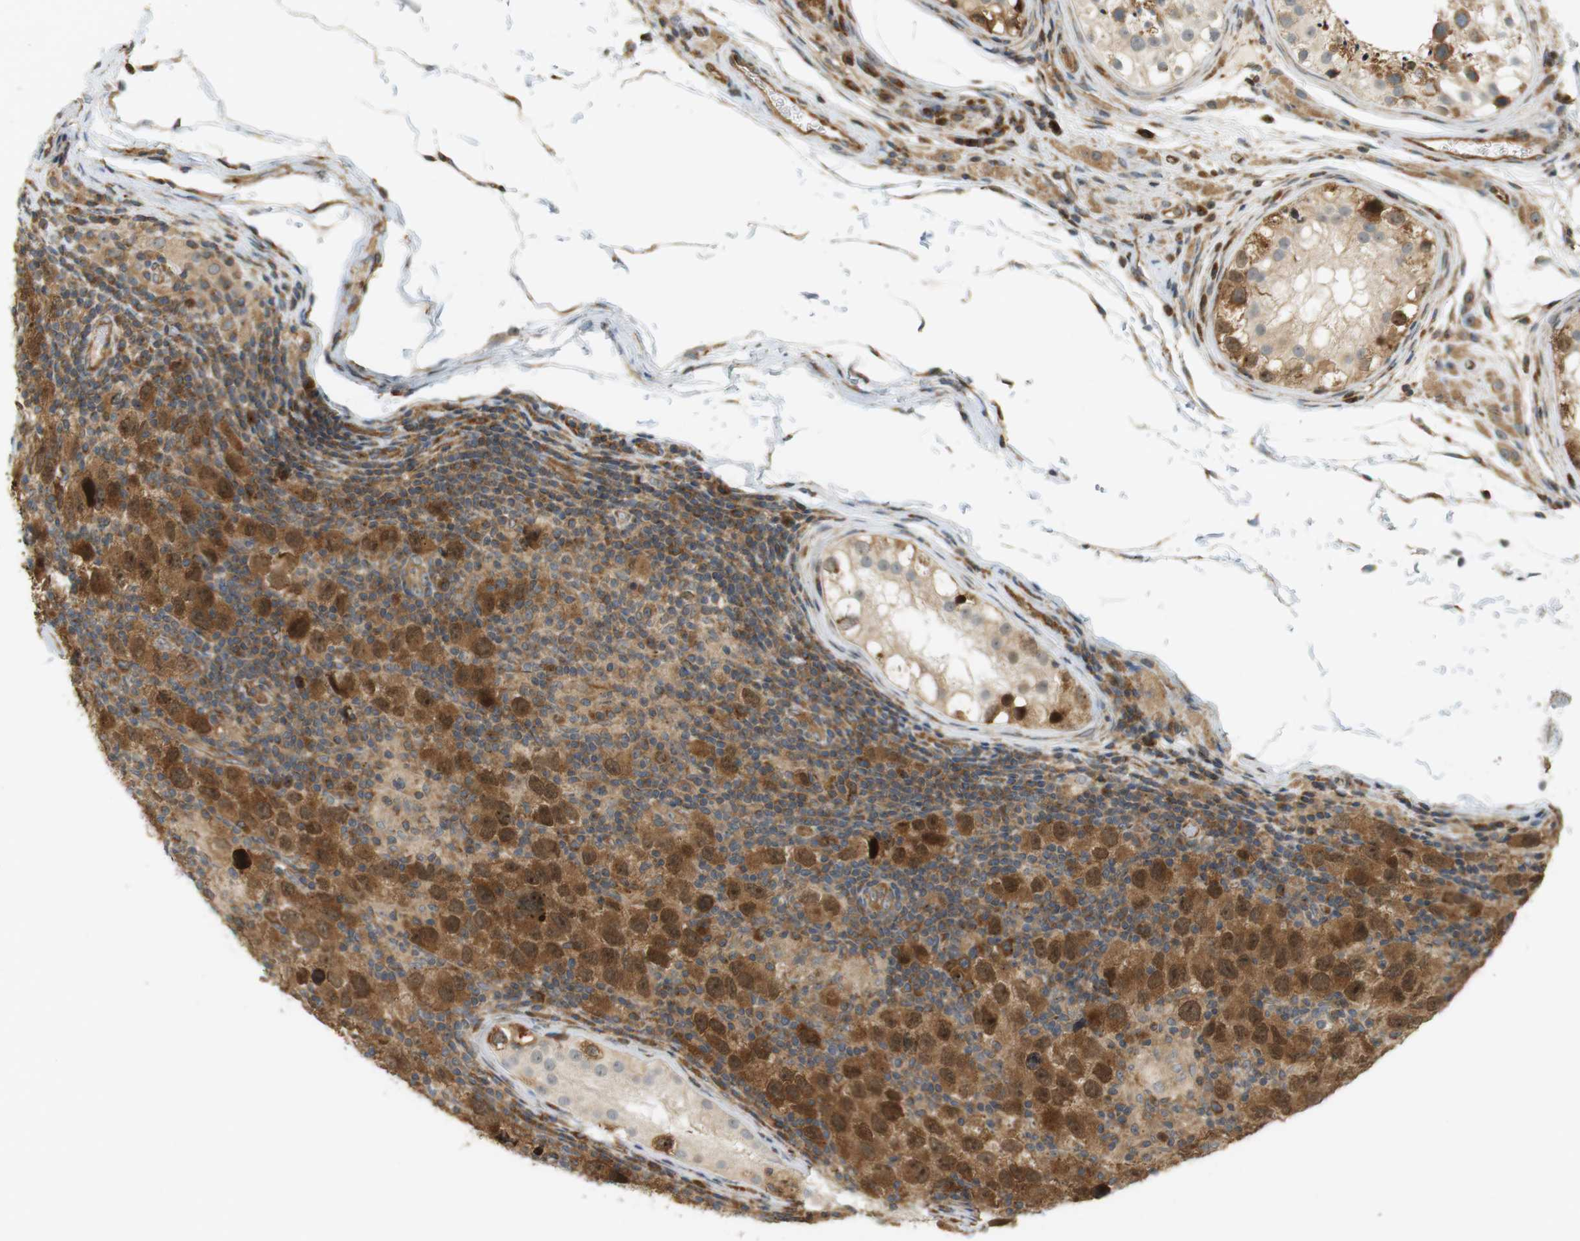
{"staining": {"intensity": "moderate", "quantity": ">75%", "location": "cytoplasmic/membranous,nuclear"}, "tissue": "testis cancer", "cell_type": "Tumor cells", "image_type": "cancer", "snomed": [{"axis": "morphology", "description": "Carcinoma, Embryonal, NOS"}, {"axis": "topography", "description": "Testis"}], "caption": "Immunohistochemical staining of human testis cancer (embryonal carcinoma) shows medium levels of moderate cytoplasmic/membranous and nuclear expression in approximately >75% of tumor cells.", "gene": "PA2G4", "patient": {"sex": "male", "age": 21}}